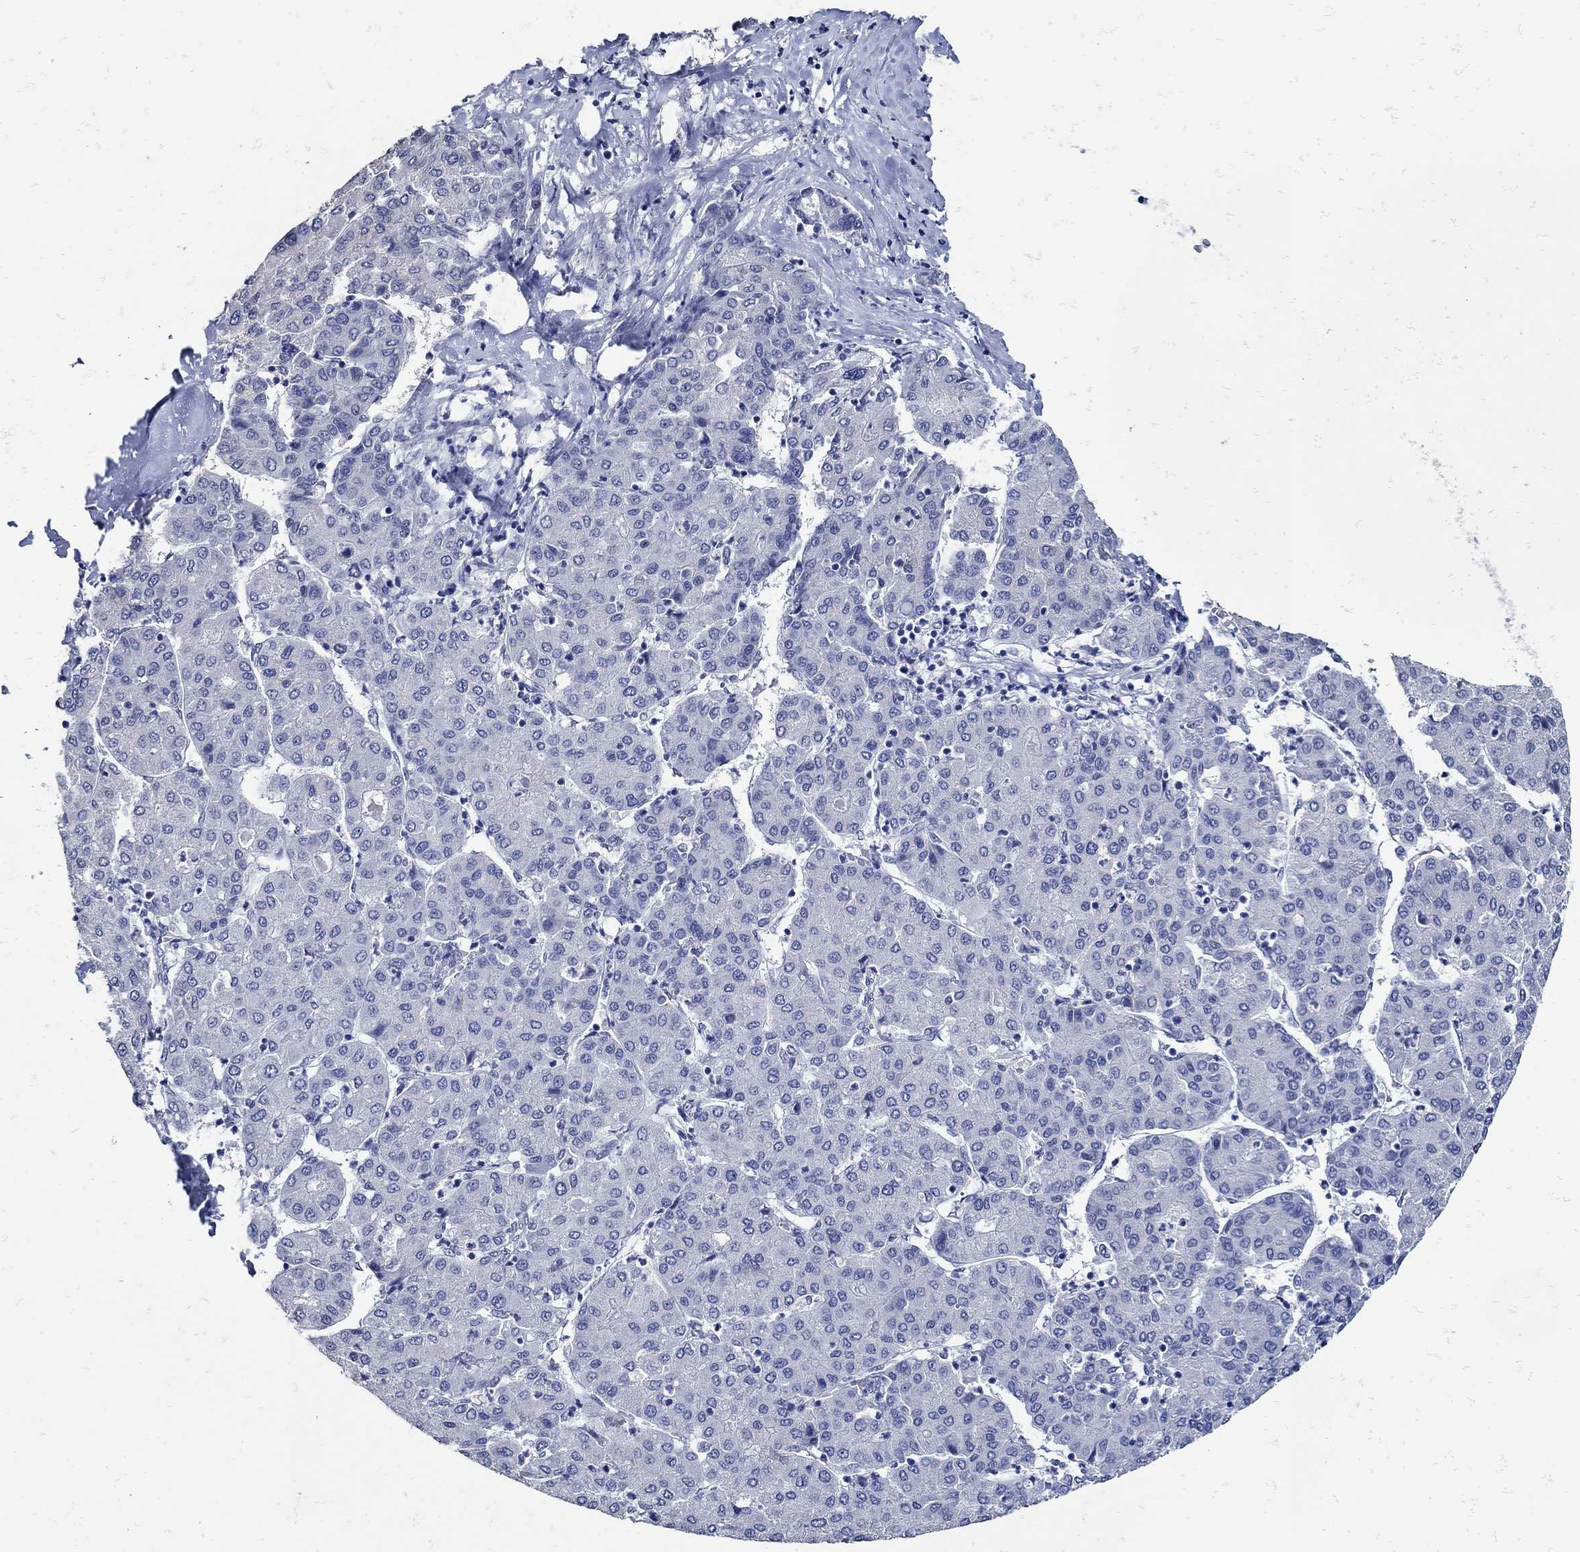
{"staining": {"intensity": "negative", "quantity": "none", "location": "none"}, "tissue": "liver cancer", "cell_type": "Tumor cells", "image_type": "cancer", "snomed": [{"axis": "morphology", "description": "Carcinoma, Hepatocellular, NOS"}, {"axis": "topography", "description": "Liver"}], "caption": "High magnification brightfield microscopy of liver hepatocellular carcinoma stained with DAB (3,3'-diaminobenzidine) (brown) and counterstained with hematoxylin (blue): tumor cells show no significant positivity.", "gene": "KCNN3", "patient": {"sex": "male", "age": 65}}